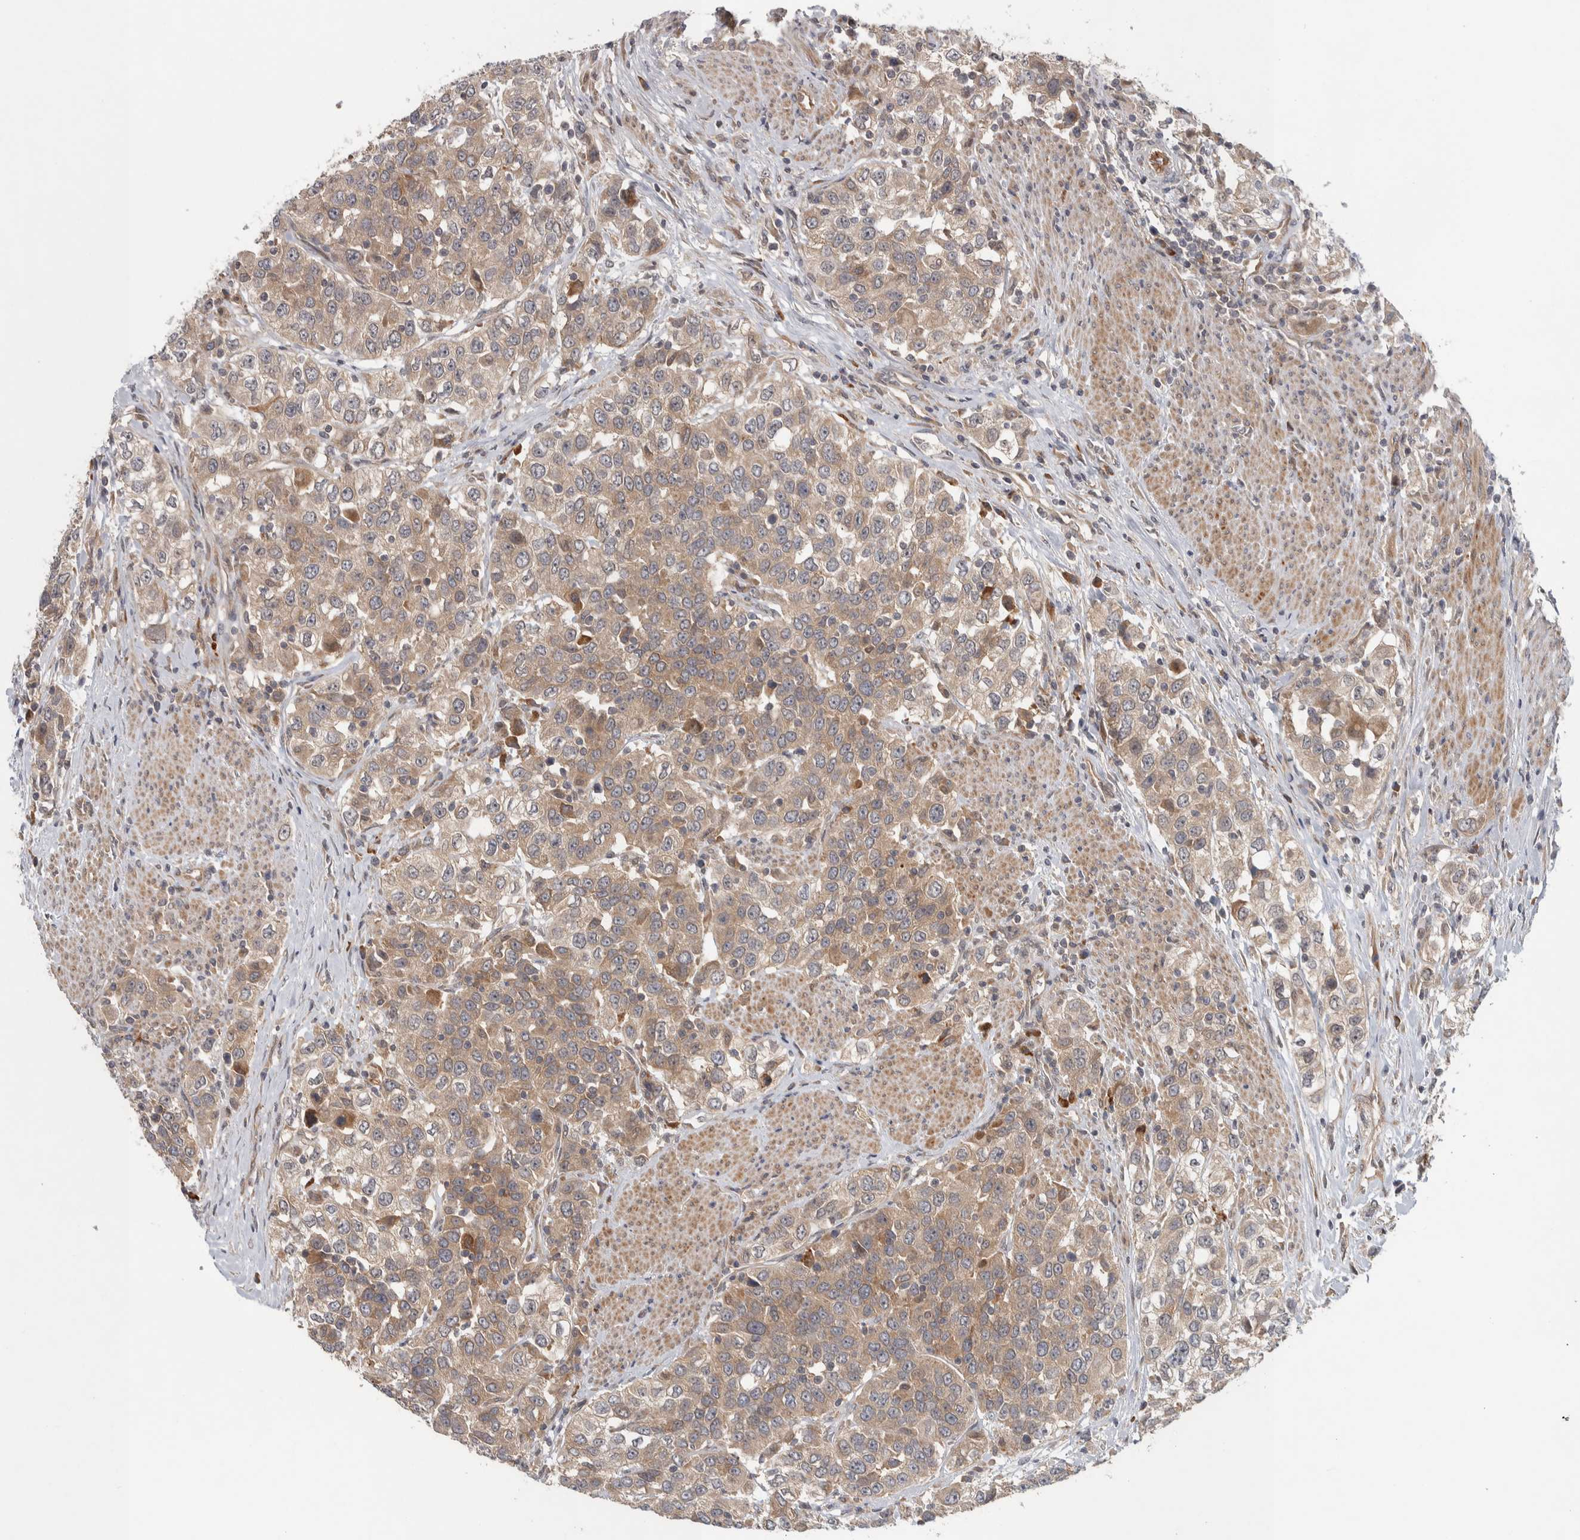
{"staining": {"intensity": "weak", "quantity": ">75%", "location": "cytoplasmic/membranous"}, "tissue": "urothelial cancer", "cell_type": "Tumor cells", "image_type": "cancer", "snomed": [{"axis": "morphology", "description": "Urothelial carcinoma, High grade"}, {"axis": "topography", "description": "Urinary bladder"}], "caption": "Brown immunohistochemical staining in human urothelial cancer reveals weak cytoplasmic/membranous positivity in about >75% of tumor cells.", "gene": "TBC1D31", "patient": {"sex": "female", "age": 80}}